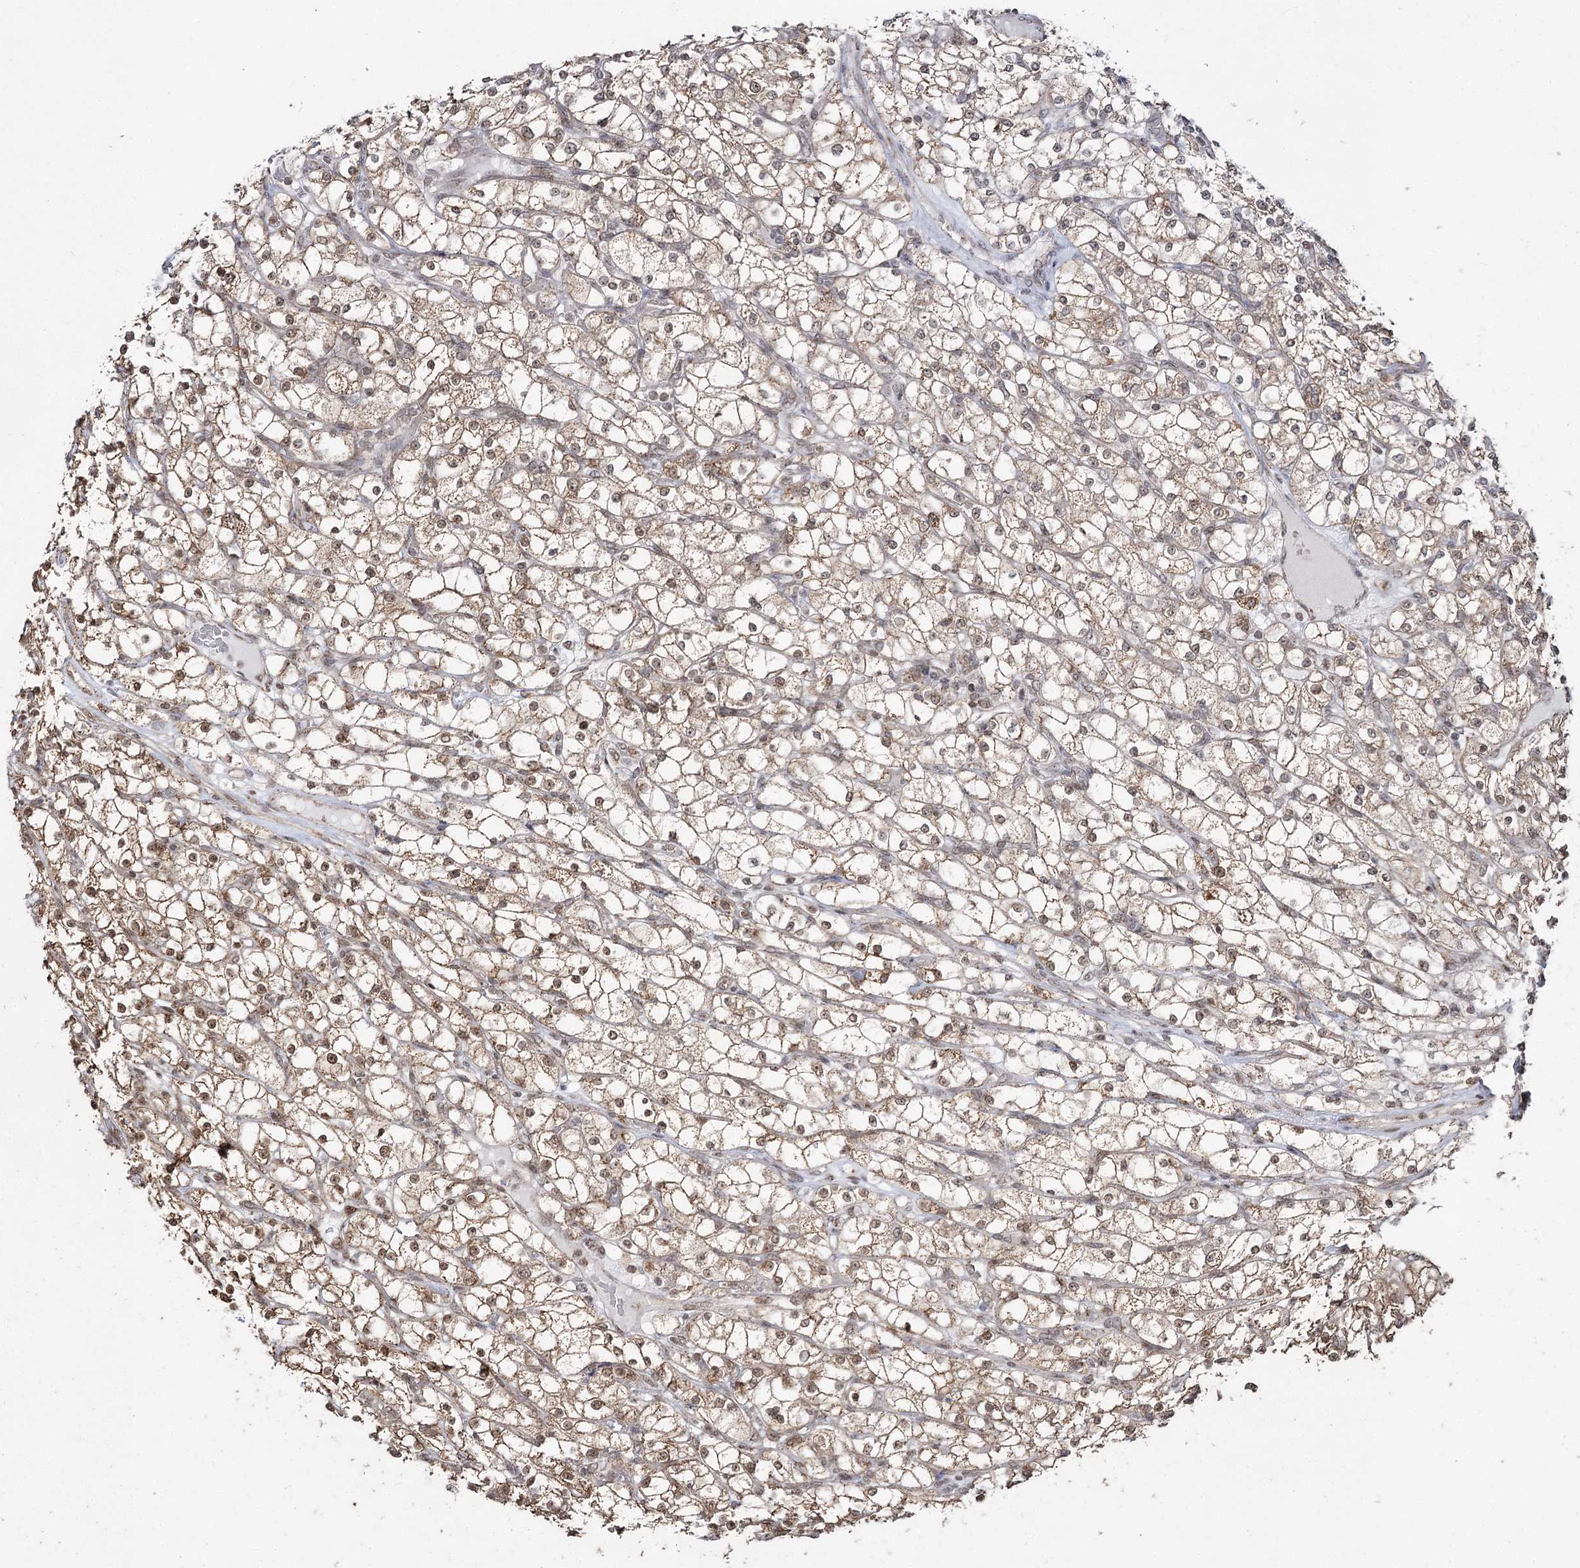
{"staining": {"intensity": "moderate", "quantity": ">75%", "location": "cytoplasmic/membranous,nuclear"}, "tissue": "renal cancer", "cell_type": "Tumor cells", "image_type": "cancer", "snomed": [{"axis": "morphology", "description": "Adenocarcinoma, NOS"}, {"axis": "topography", "description": "Kidney"}], "caption": "Immunohistochemistry (IHC) of human renal cancer shows medium levels of moderate cytoplasmic/membranous and nuclear staining in about >75% of tumor cells.", "gene": "PDHX", "patient": {"sex": "male", "age": 80}}